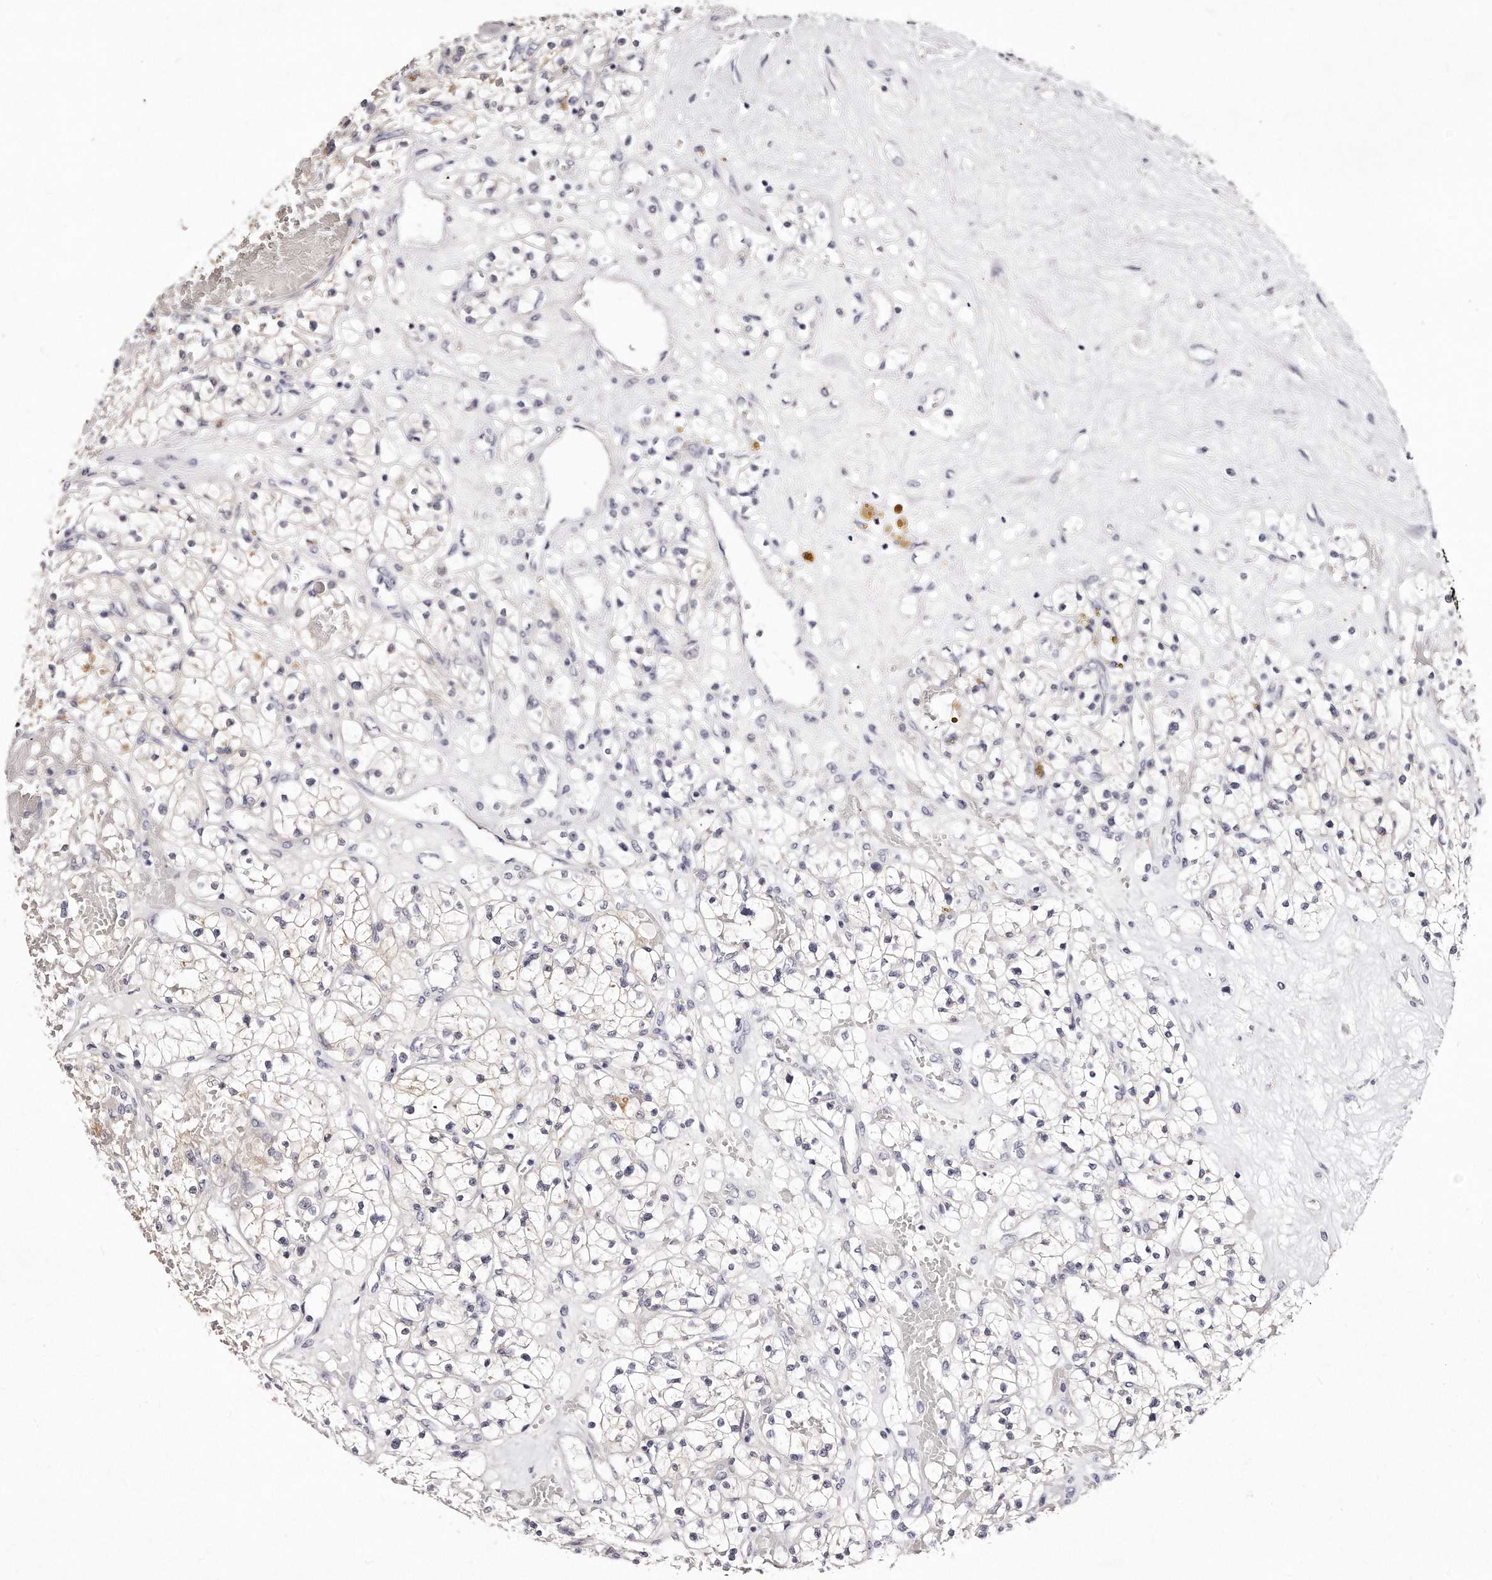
{"staining": {"intensity": "negative", "quantity": "none", "location": "none"}, "tissue": "renal cancer", "cell_type": "Tumor cells", "image_type": "cancer", "snomed": [{"axis": "morphology", "description": "Normal tissue, NOS"}, {"axis": "morphology", "description": "Adenocarcinoma, NOS"}, {"axis": "topography", "description": "Kidney"}], "caption": "High power microscopy image of an immunohistochemistry histopathology image of renal cancer, revealing no significant expression in tumor cells. Brightfield microscopy of immunohistochemistry (IHC) stained with DAB (brown) and hematoxylin (blue), captured at high magnification.", "gene": "GDA", "patient": {"sex": "male", "age": 68}}